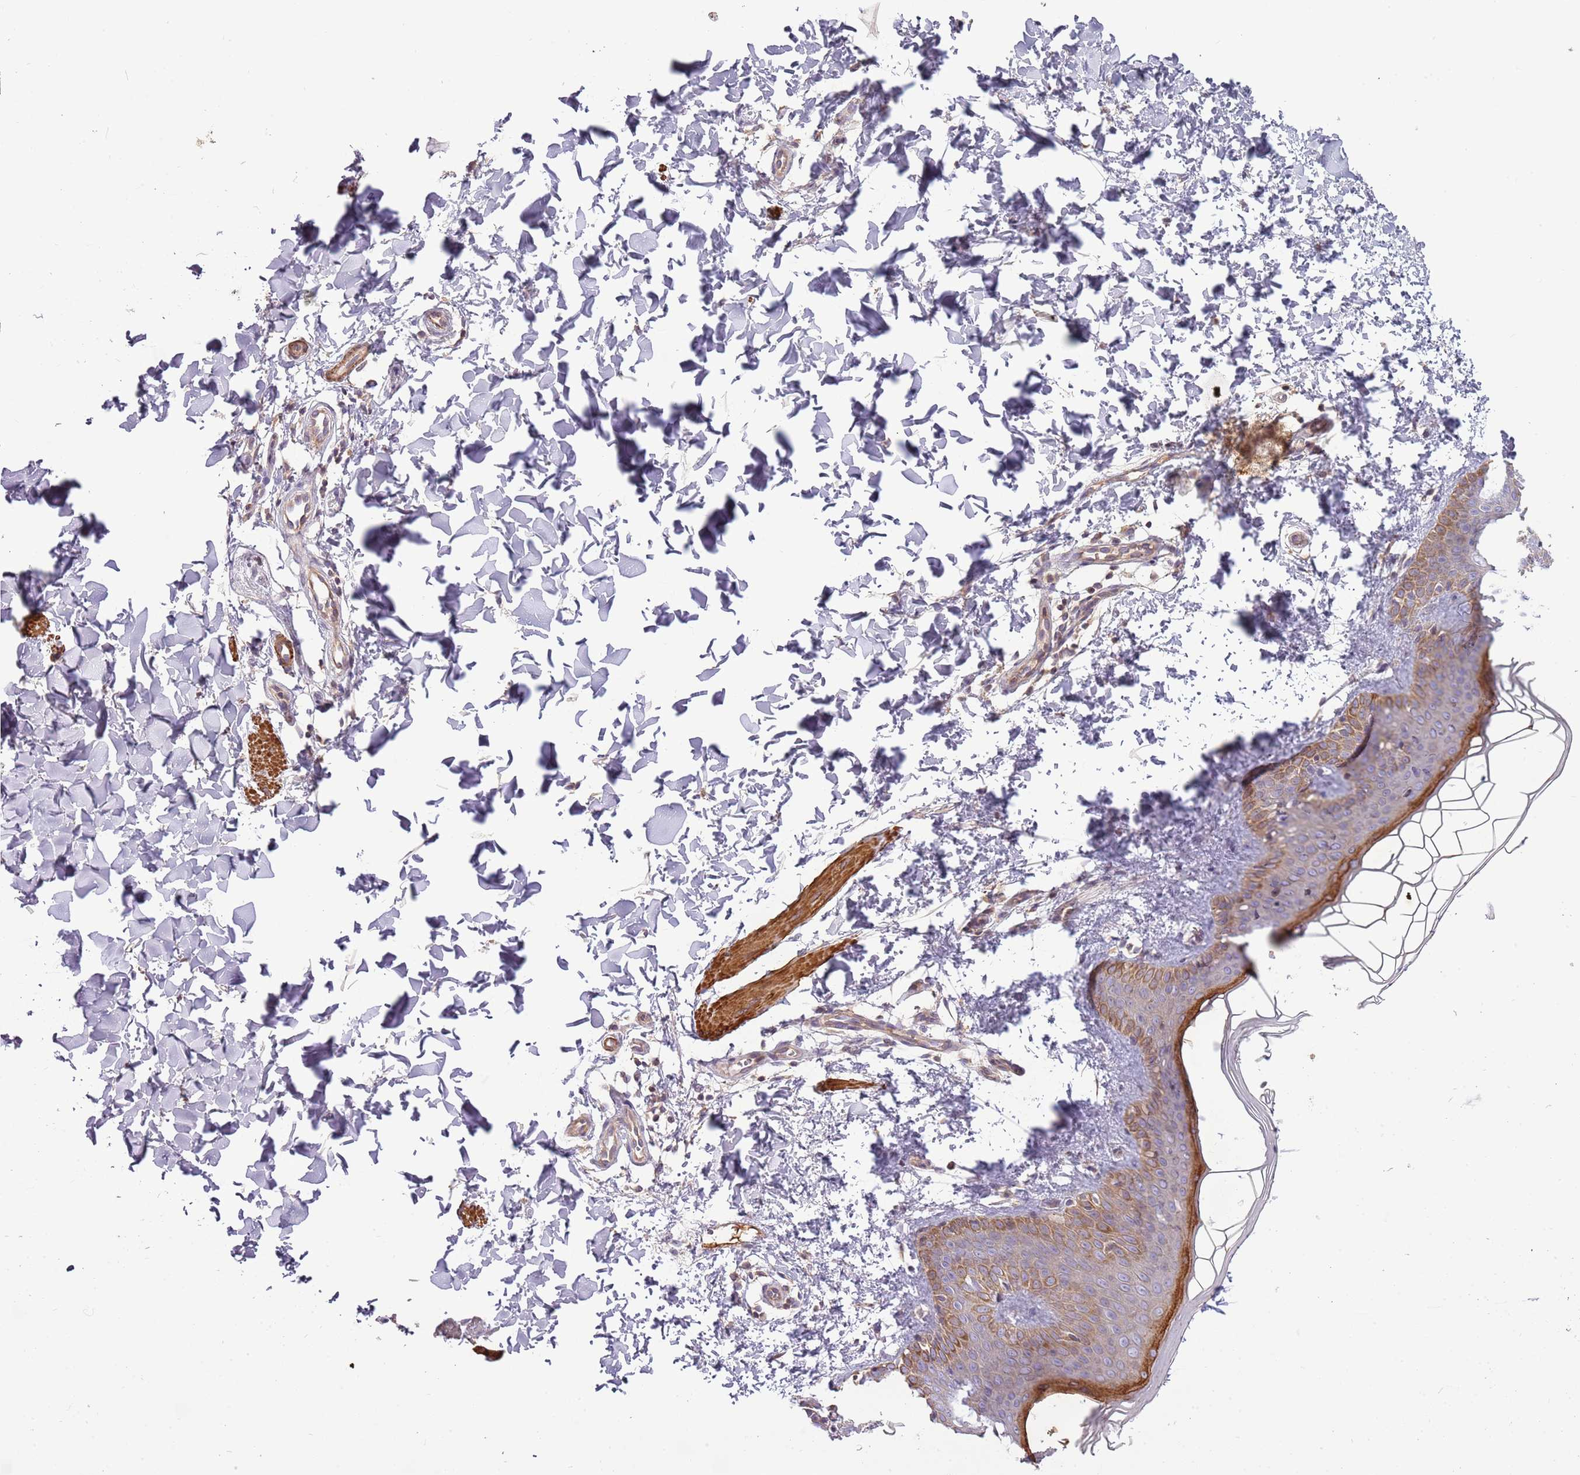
{"staining": {"intensity": "weak", "quantity": ">75%", "location": "cytoplasmic/membranous"}, "tissue": "skin", "cell_type": "Fibroblasts", "image_type": "normal", "snomed": [{"axis": "morphology", "description": "Normal tissue, NOS"}, {"axis": "topography", "description": "Skin"}], "caption": "This is a histology image of immunohistochemistry staining of normal skin, which shows weak positivity in the cytoplasmic/membranous of fibroblasts.", "gene": "RNF128", "patient": {"sex": "male", "age": 36}}